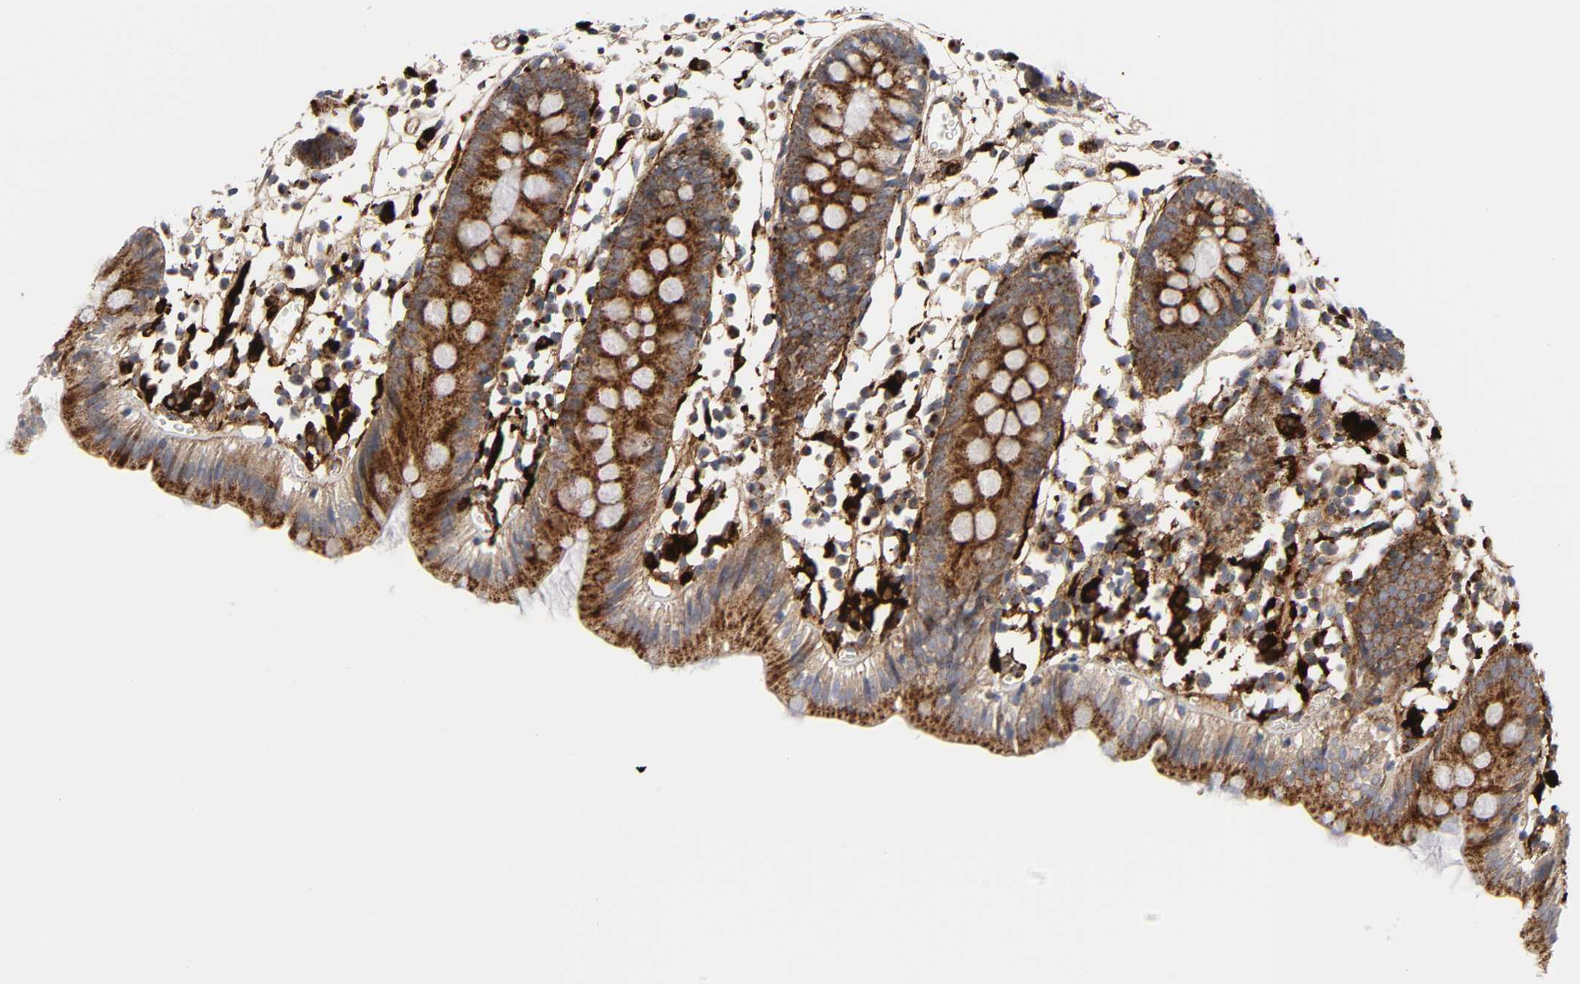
{"staining": {"intensity": "moderate", "quantity": ">75%", "location": "cytoplasmic/membranous"}, "tissue": "colon", "cell_type": "Endothelial cells", "image_type": "normal", "snomed": [{"axis": "morphology", "description": "Normal tissue, NOS"}, {"axis": "topography", "description": "Colon"}], "caption": "This histopathology image reveals IHC staining of normal human colon, with medium moderate cytoplasmic/membranous expression in approximately >75% of endothelial cells.", "gene": "PSAP", "patient": {"sex": "male", "age": 14}}